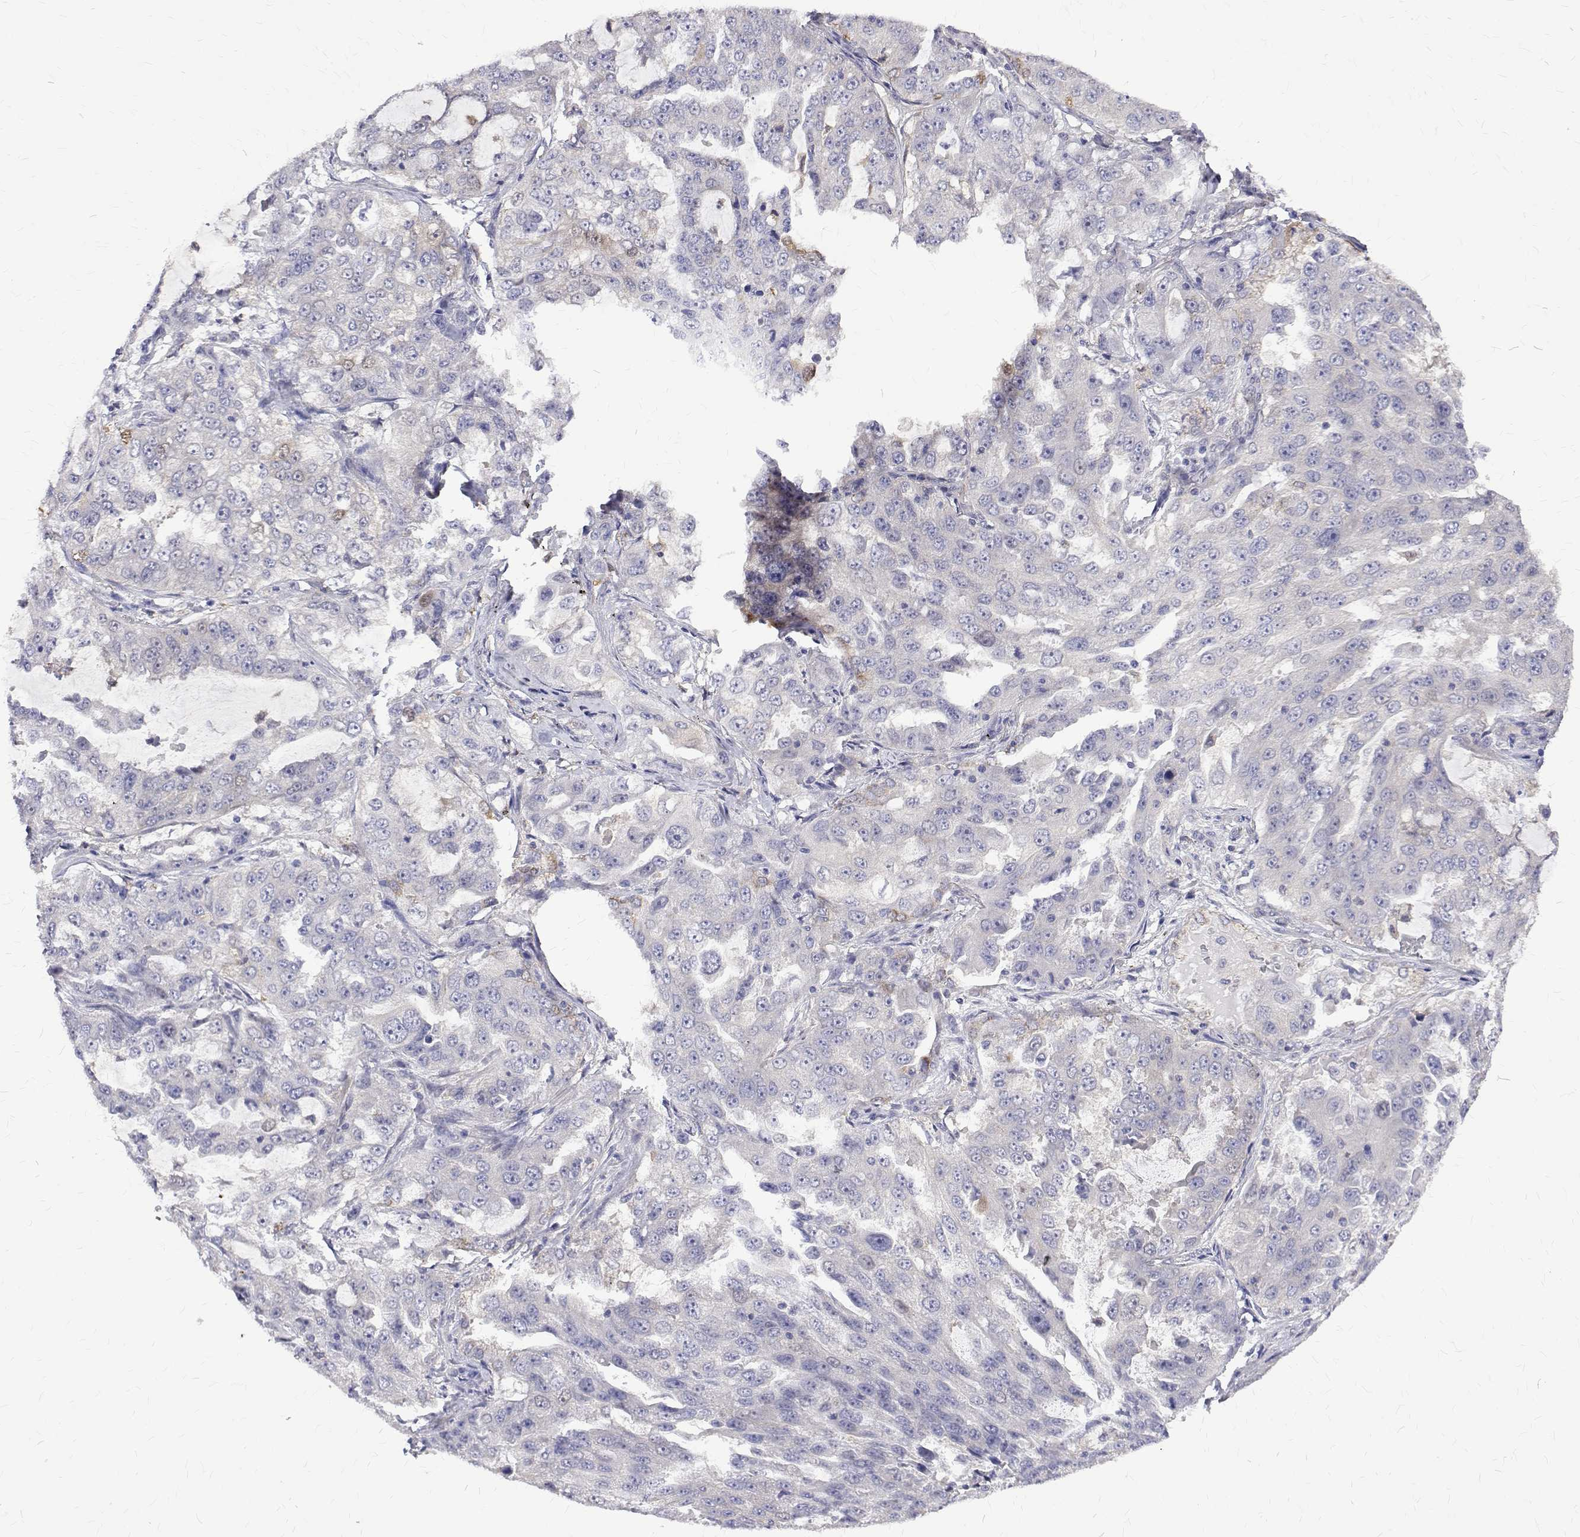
{"staining": {"intensity": "negative", "quantity": "none", "location": "none"}, "tissue": "lung cancer", "cell_type": "Tumor cells", "image_type": "cancer", "snomed": [{"axis": "morphology", "description": "Adenocarcinoma, NOS"}, {"axis": "topography", "description": "Lung"}], "caption": "Protein analysis of lung adenocarcinoma exhibits no significant positivity in tumor cells.", "gene": "PADI1", "patient": {"sex": "female", "age": 61}}